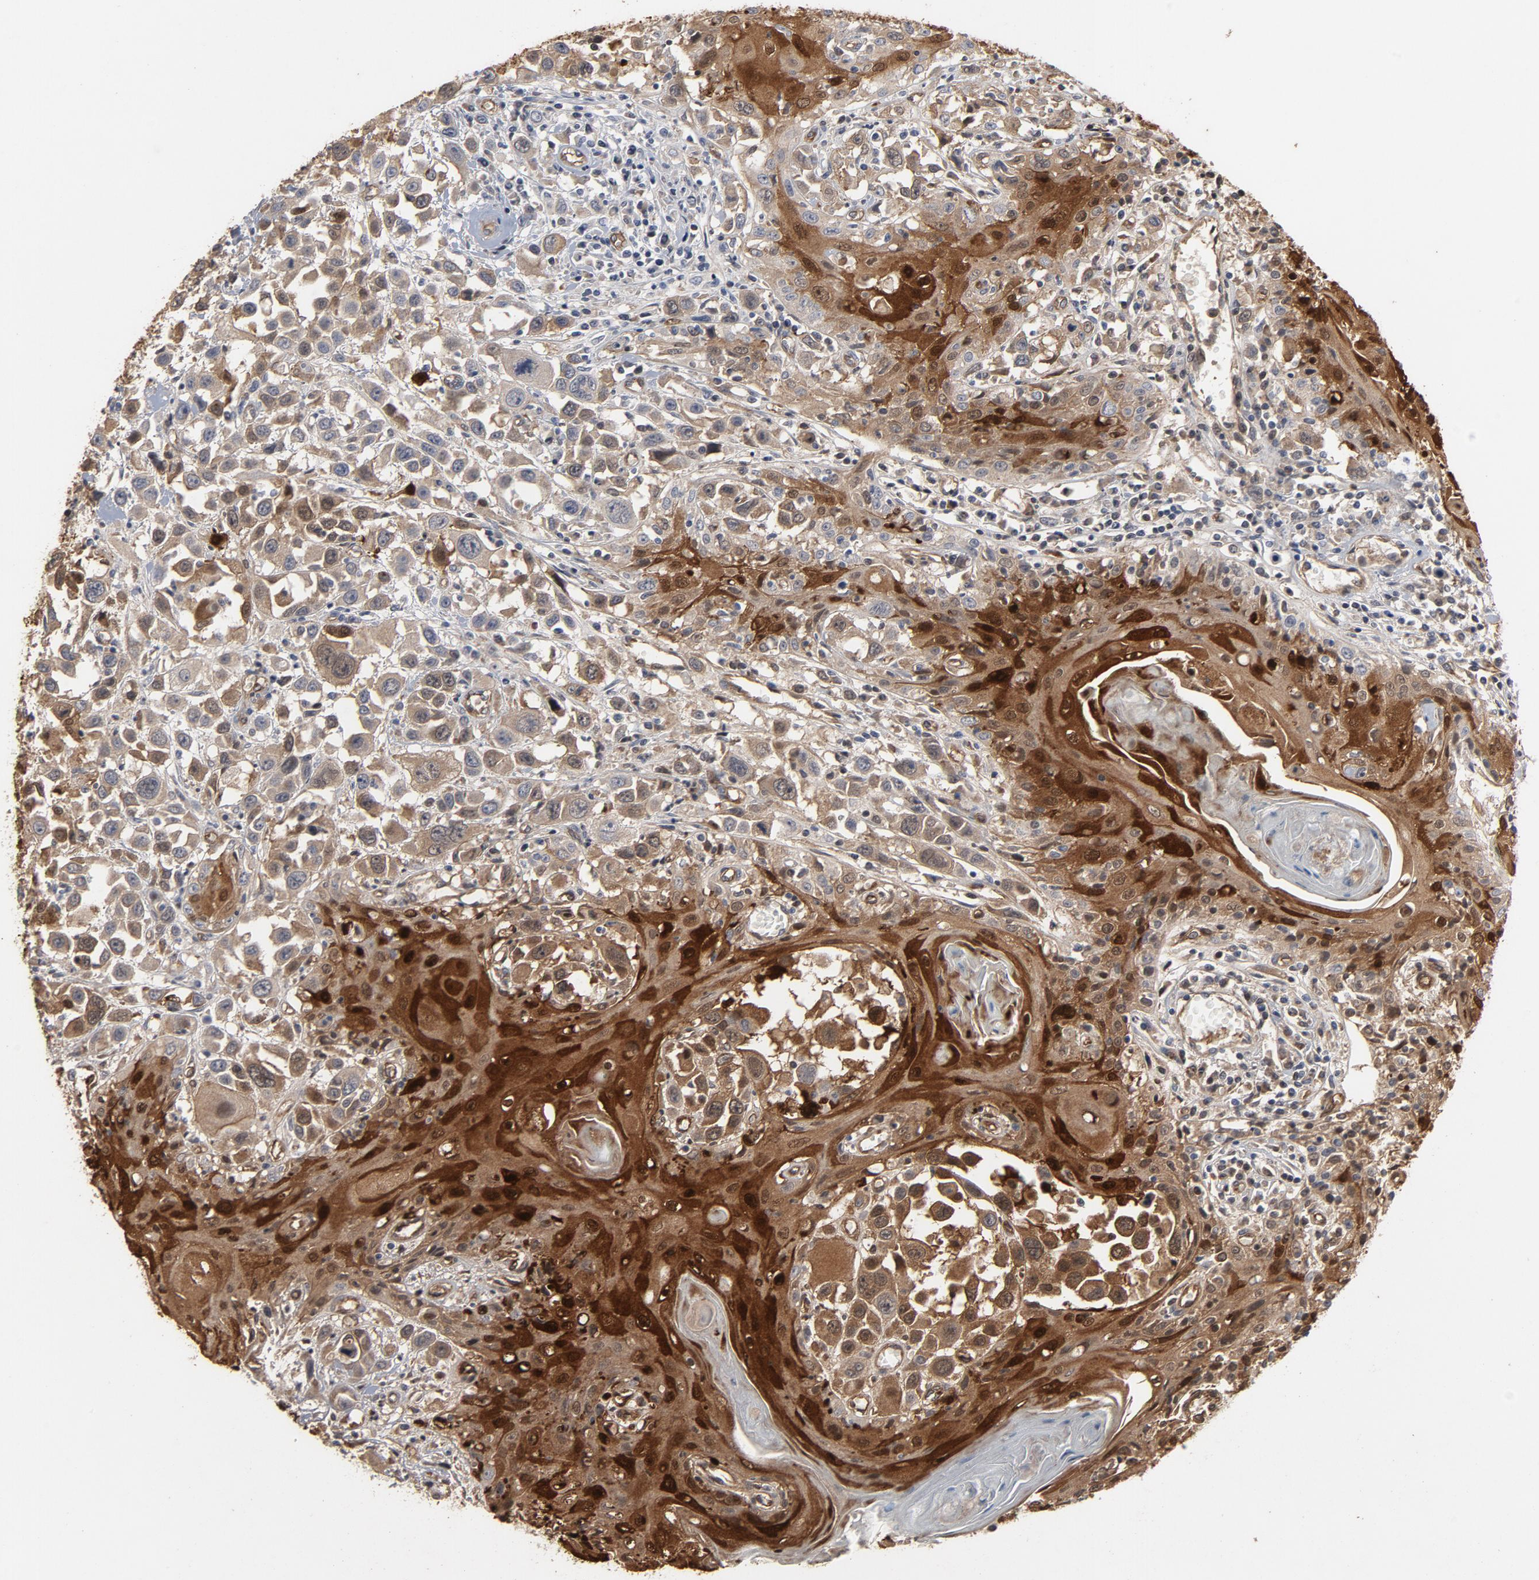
{"staining": {"intensity": "strong", "quantity": ">75%", "location": "cytoplasmic/membranous,nuclear"}, "tissue": "head and neck cancer", "cell_type": "Tumor cells", "image_type": "cancer", "snomed": [{"axis": "morphology", "description": "Squamous cell carcinoma, NOS"}, {"axis": "topography", "description": "Oral tissue"}, {"axis": "topography", "description": "Head-Neck"}], "caption": "Brown immunohistochemical staining in head and neck cancer exhibits strong cytoplasmic/membranous and nuclear staining in approximately >75% of tumor cells.", "gene": "KDR", "patient": {"sex": "female", "age": 76}}